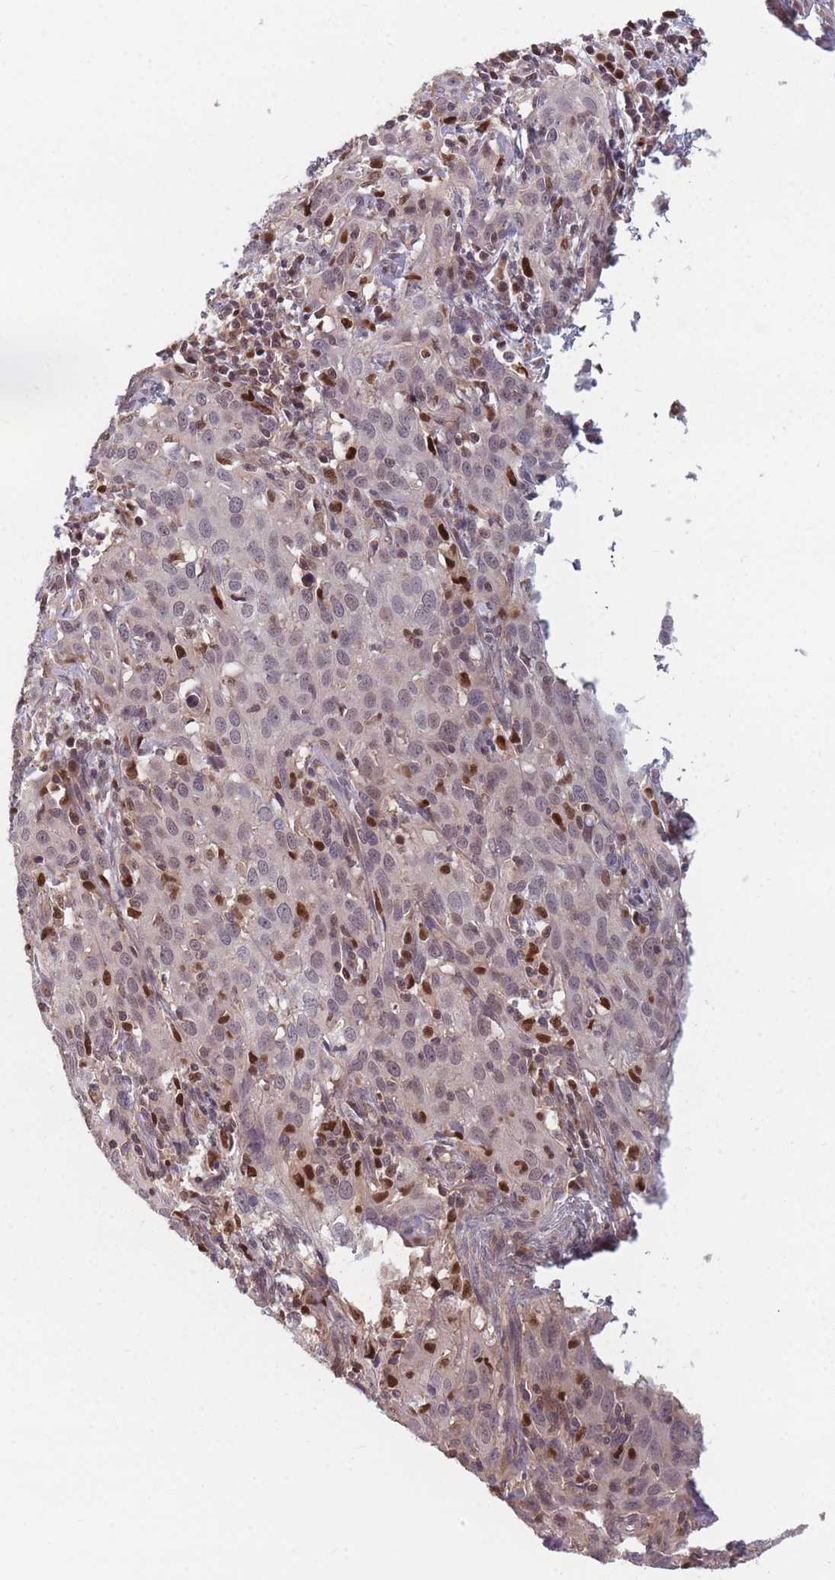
{"staining": {"intensity": "weak", "quantity": "25%-75%", "location": "nuclear"}, "tissue": "cervical cancer", "cell_type": "Tumor cells", "image_type": "cancer", "snomed": [{"axis": "morphology", "description": "Squamous cell carcinoma, NOS"}, {"axis": "topography", "description": "Cervix"}], "caption": "Immunohistochemical staining of human cervical cancer (squamous cell carcinoma) displays weak nuclear protein expression in approximately 25%-75% of tumor cells.", "gene": "FAM153A", "patient": {"sex": "female", "age": 50}}